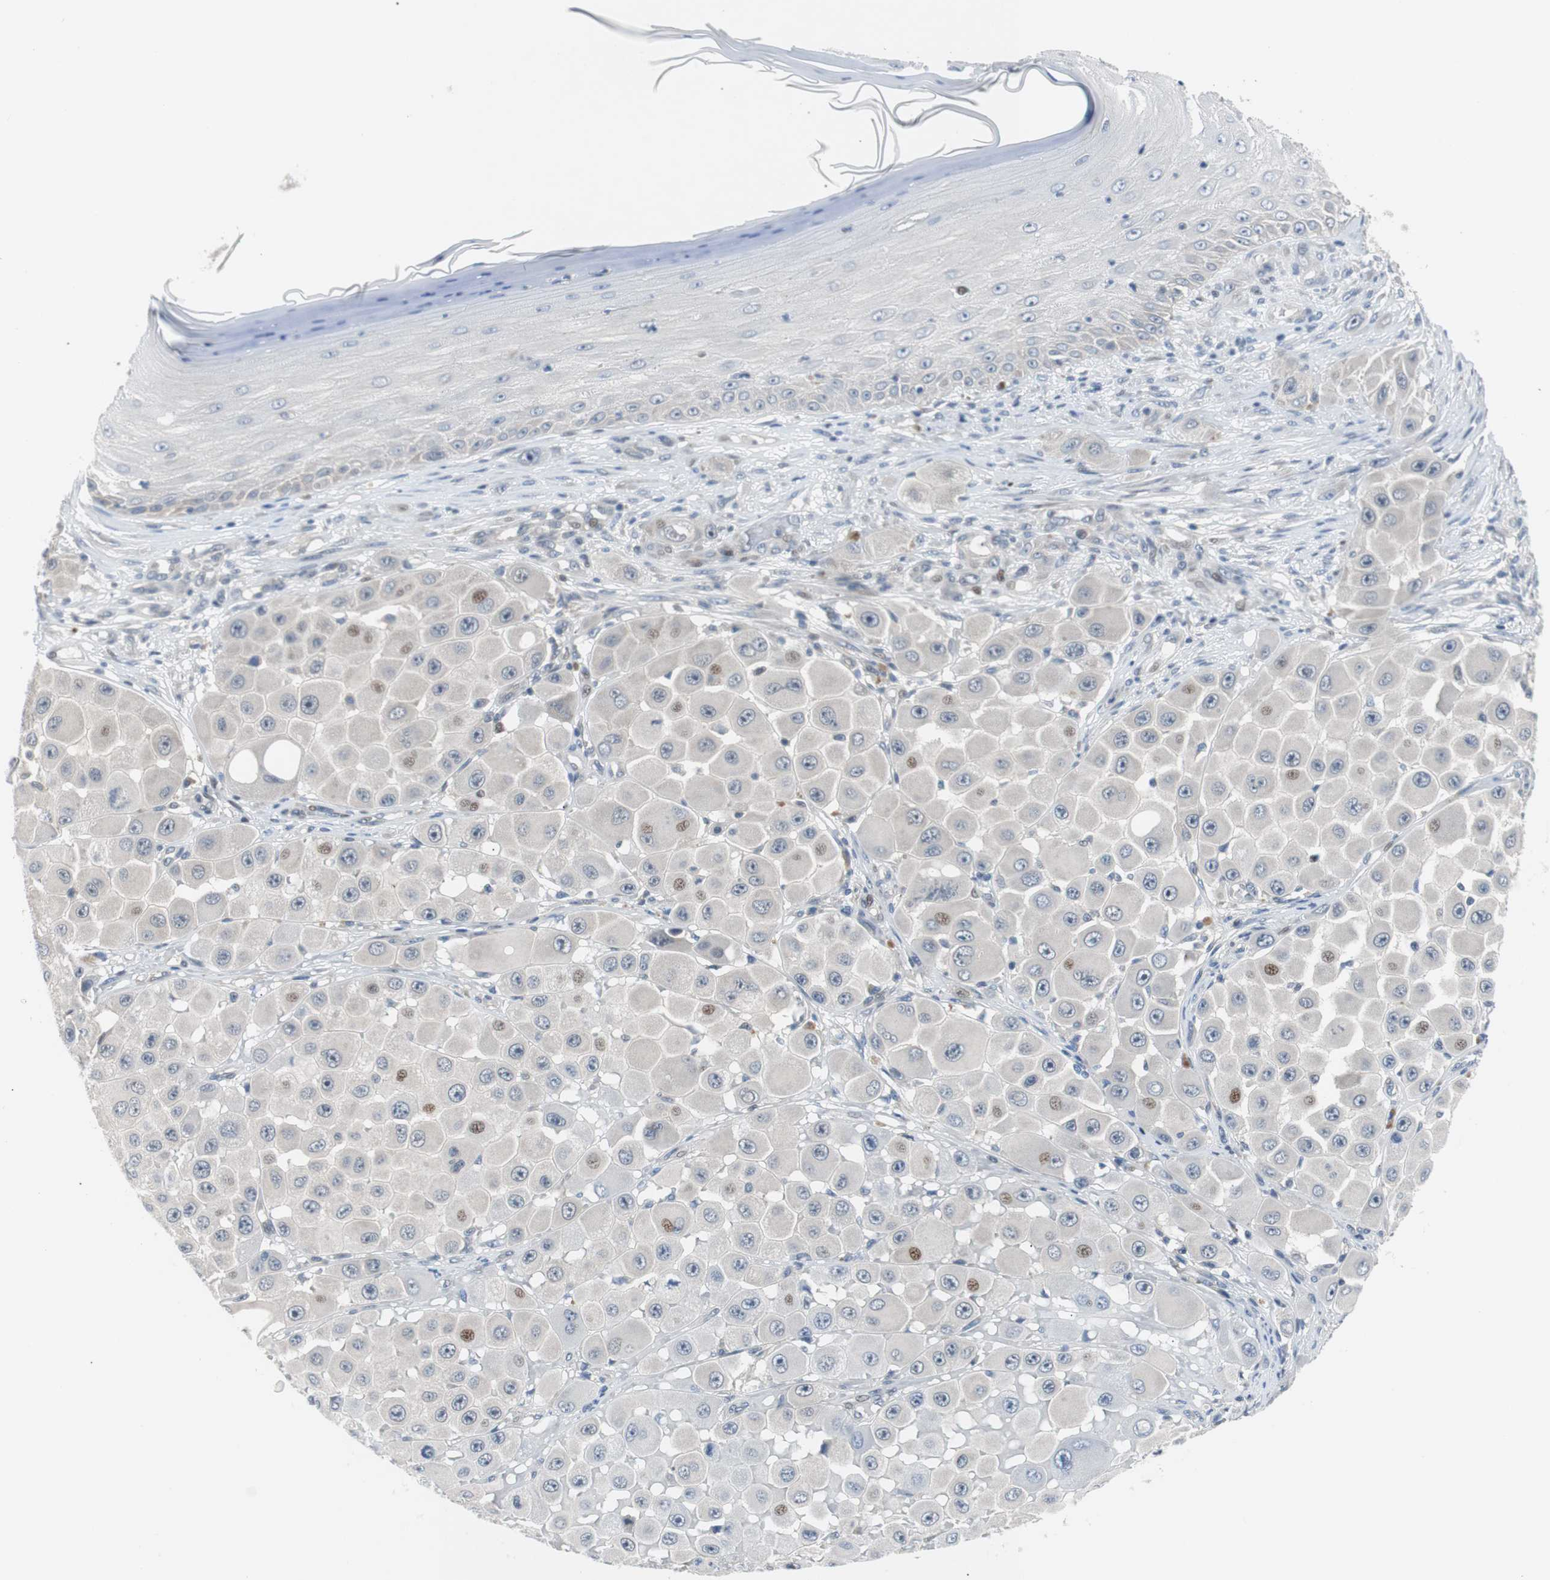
{"staining": {"intensity": "weak", "quantity": "<25%", "location": "nuclear"}, "tissue": "melanoma", "cell_type": "Tumor cells", "image_type": "cancer", "snomed": [{"axis": "morphology", "description": "Malignant melanoma, NOS"}, {"axis": "topography", "description": "Skin"}], "caption": "Immunohistochemistry (IHC) of human malignant melanoma exhibits no expression in tumor cells.", "gene": "MAP2K4", "patient": {"sex": "female", "age": 81}}